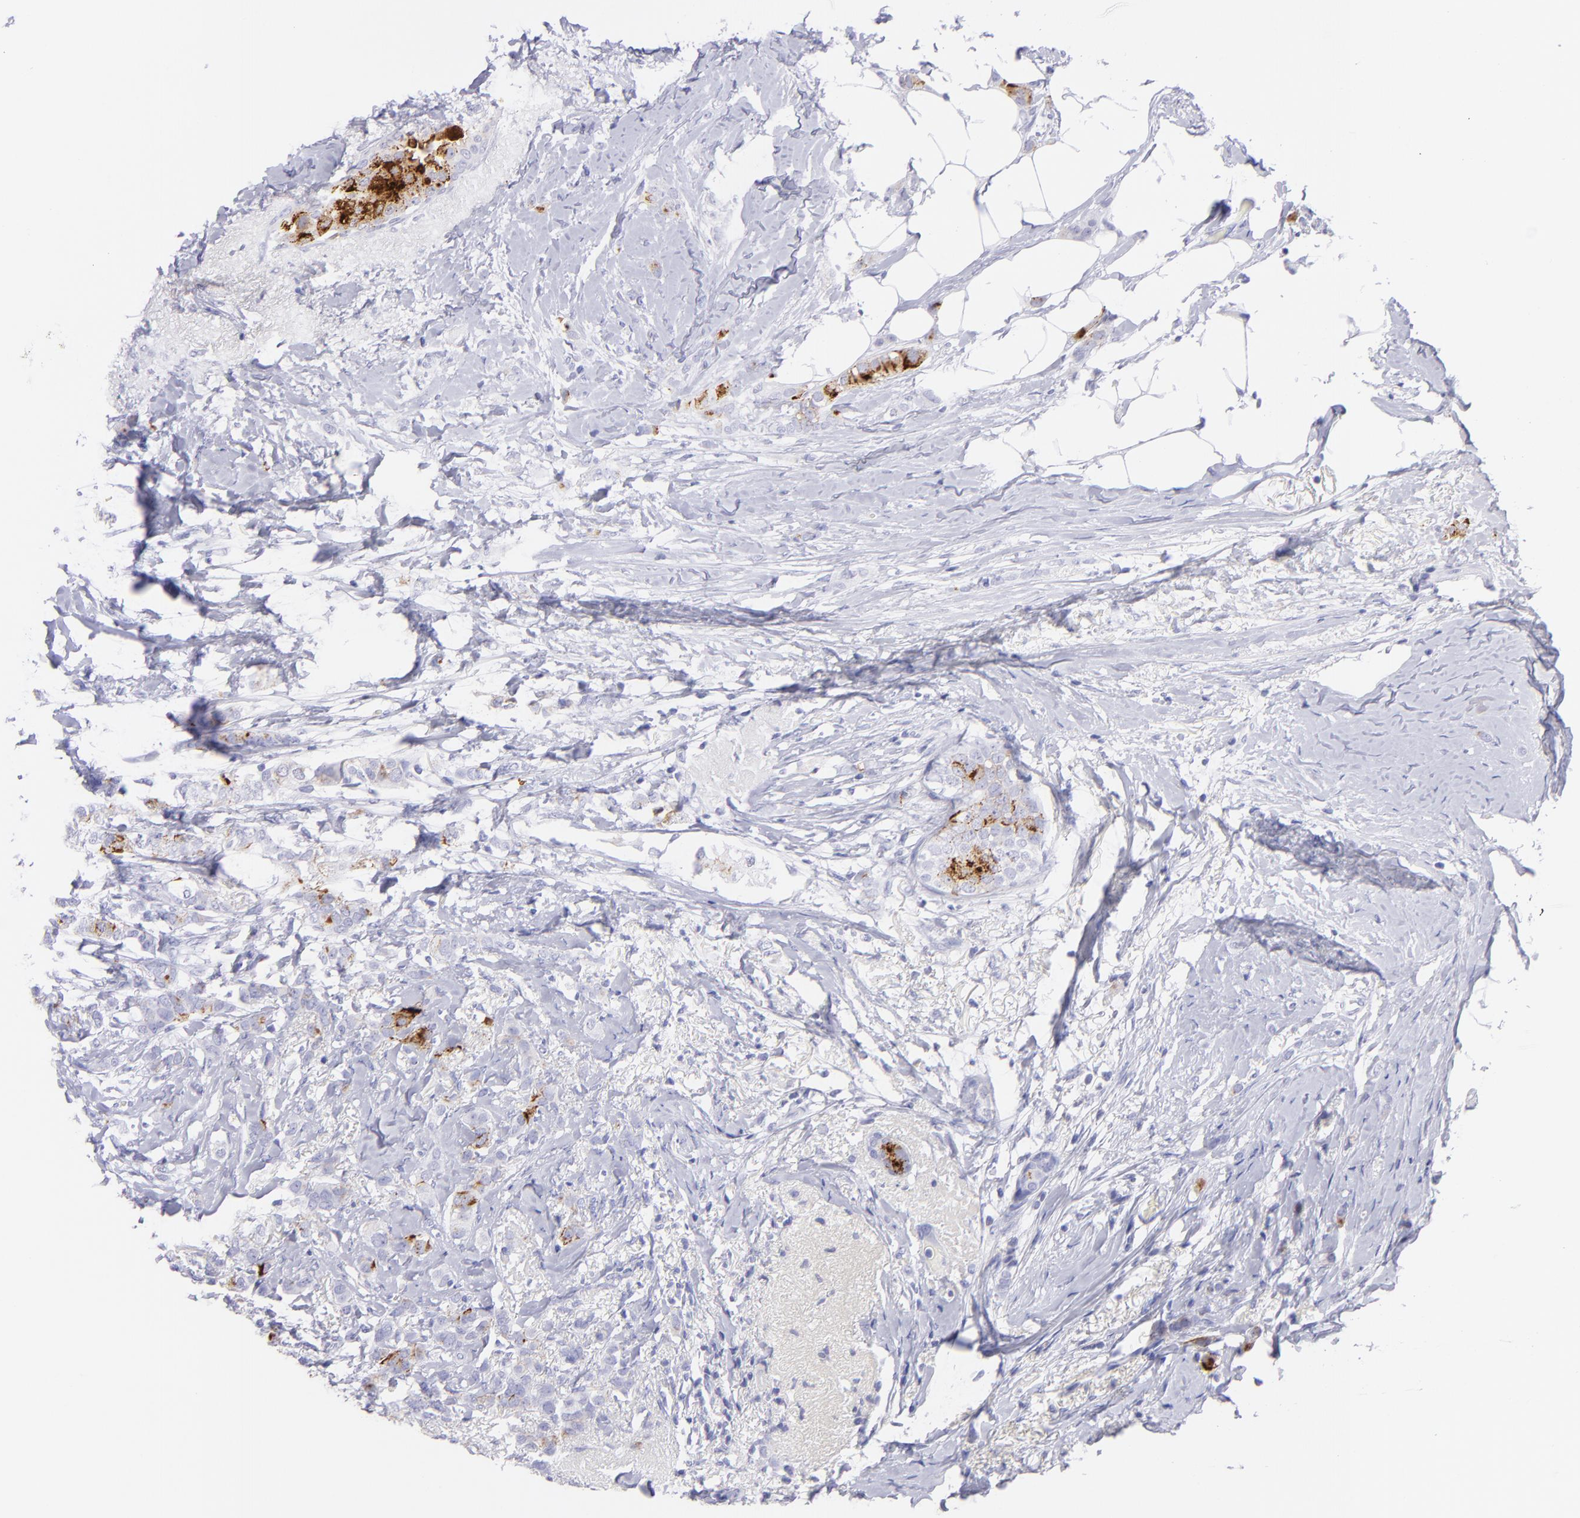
{"staining": {"intensity": "strong", "quantity": "25%-75%", "location": "cytoplasmic/membranous"}, "tissue": "breast cancer", "cell_type": "Tumor cells", "image_type": "cancer", "snomed": [{"axis": "morphology", "description": "Lobular carcinoma"}, {"axis": "topography", "description": "Breast"}], "caption": "Lobular carcinoma (breast) was stained to show a protein in brown. There is high levels of strong cytoplasmic/membranous positivity in about 25%-75% of tumor cells.", "gene": "PIP", "patient": {"sex": "female", "age": 55}}